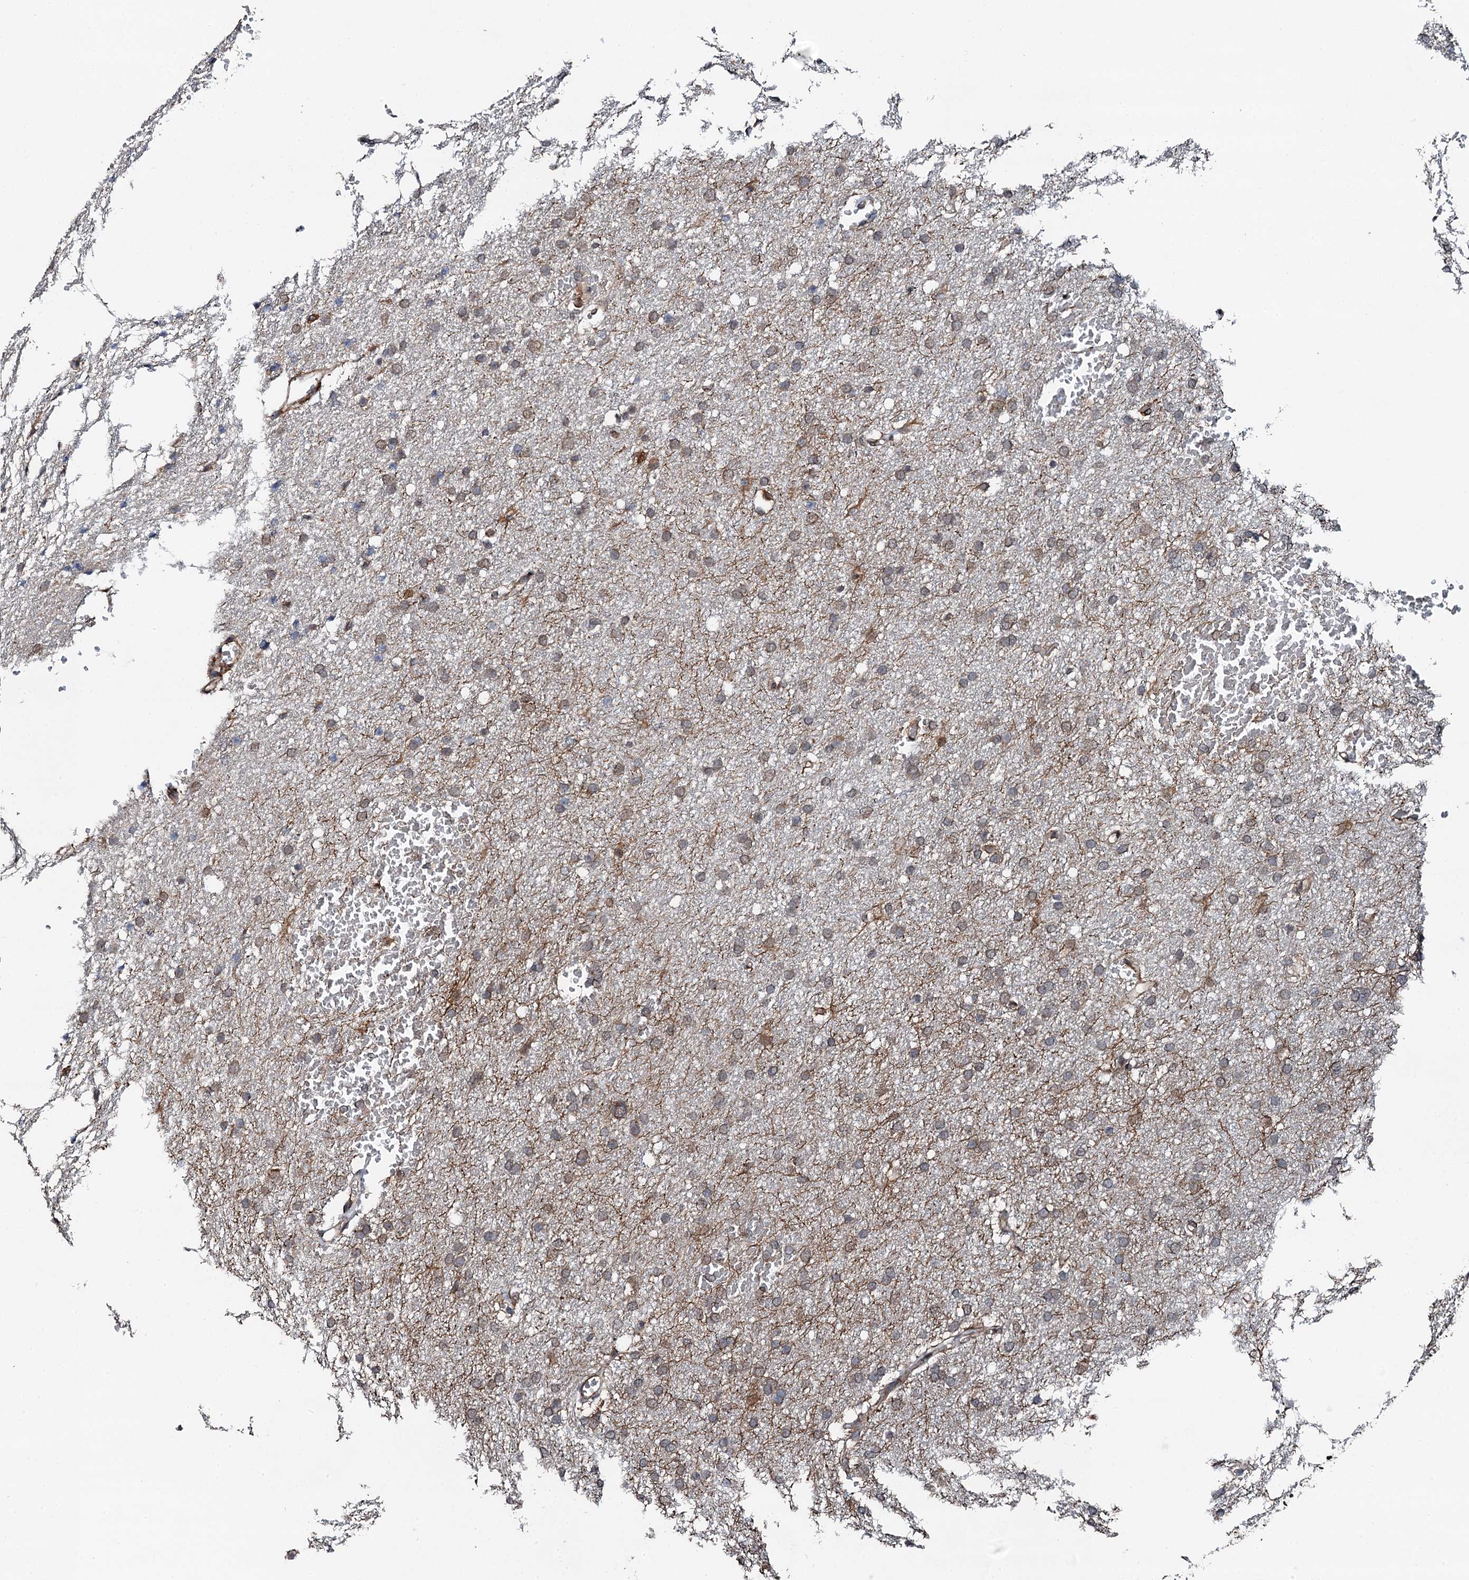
{"staining": {"intensity": "weak", "quantity": ">75%", "location": "cytoplasmic/membranous"}, "tissue": "glioma", "cell_type": "Tumor cells", "image_type": "cancer", "snomed": [{"axis": "morphology", "description": "Glioma, malignant, High grade"}, {"axis": "topography", "description": "Cerebral cortex"}], "caption": "A photomicrograph of malignant glioma (high-grade) stained for a protein exhibits weak cytoplasmic/membranous brown staining in tumor cells.", "gene": "EDC4", "patient": {"sex": "female", "age": 36}}